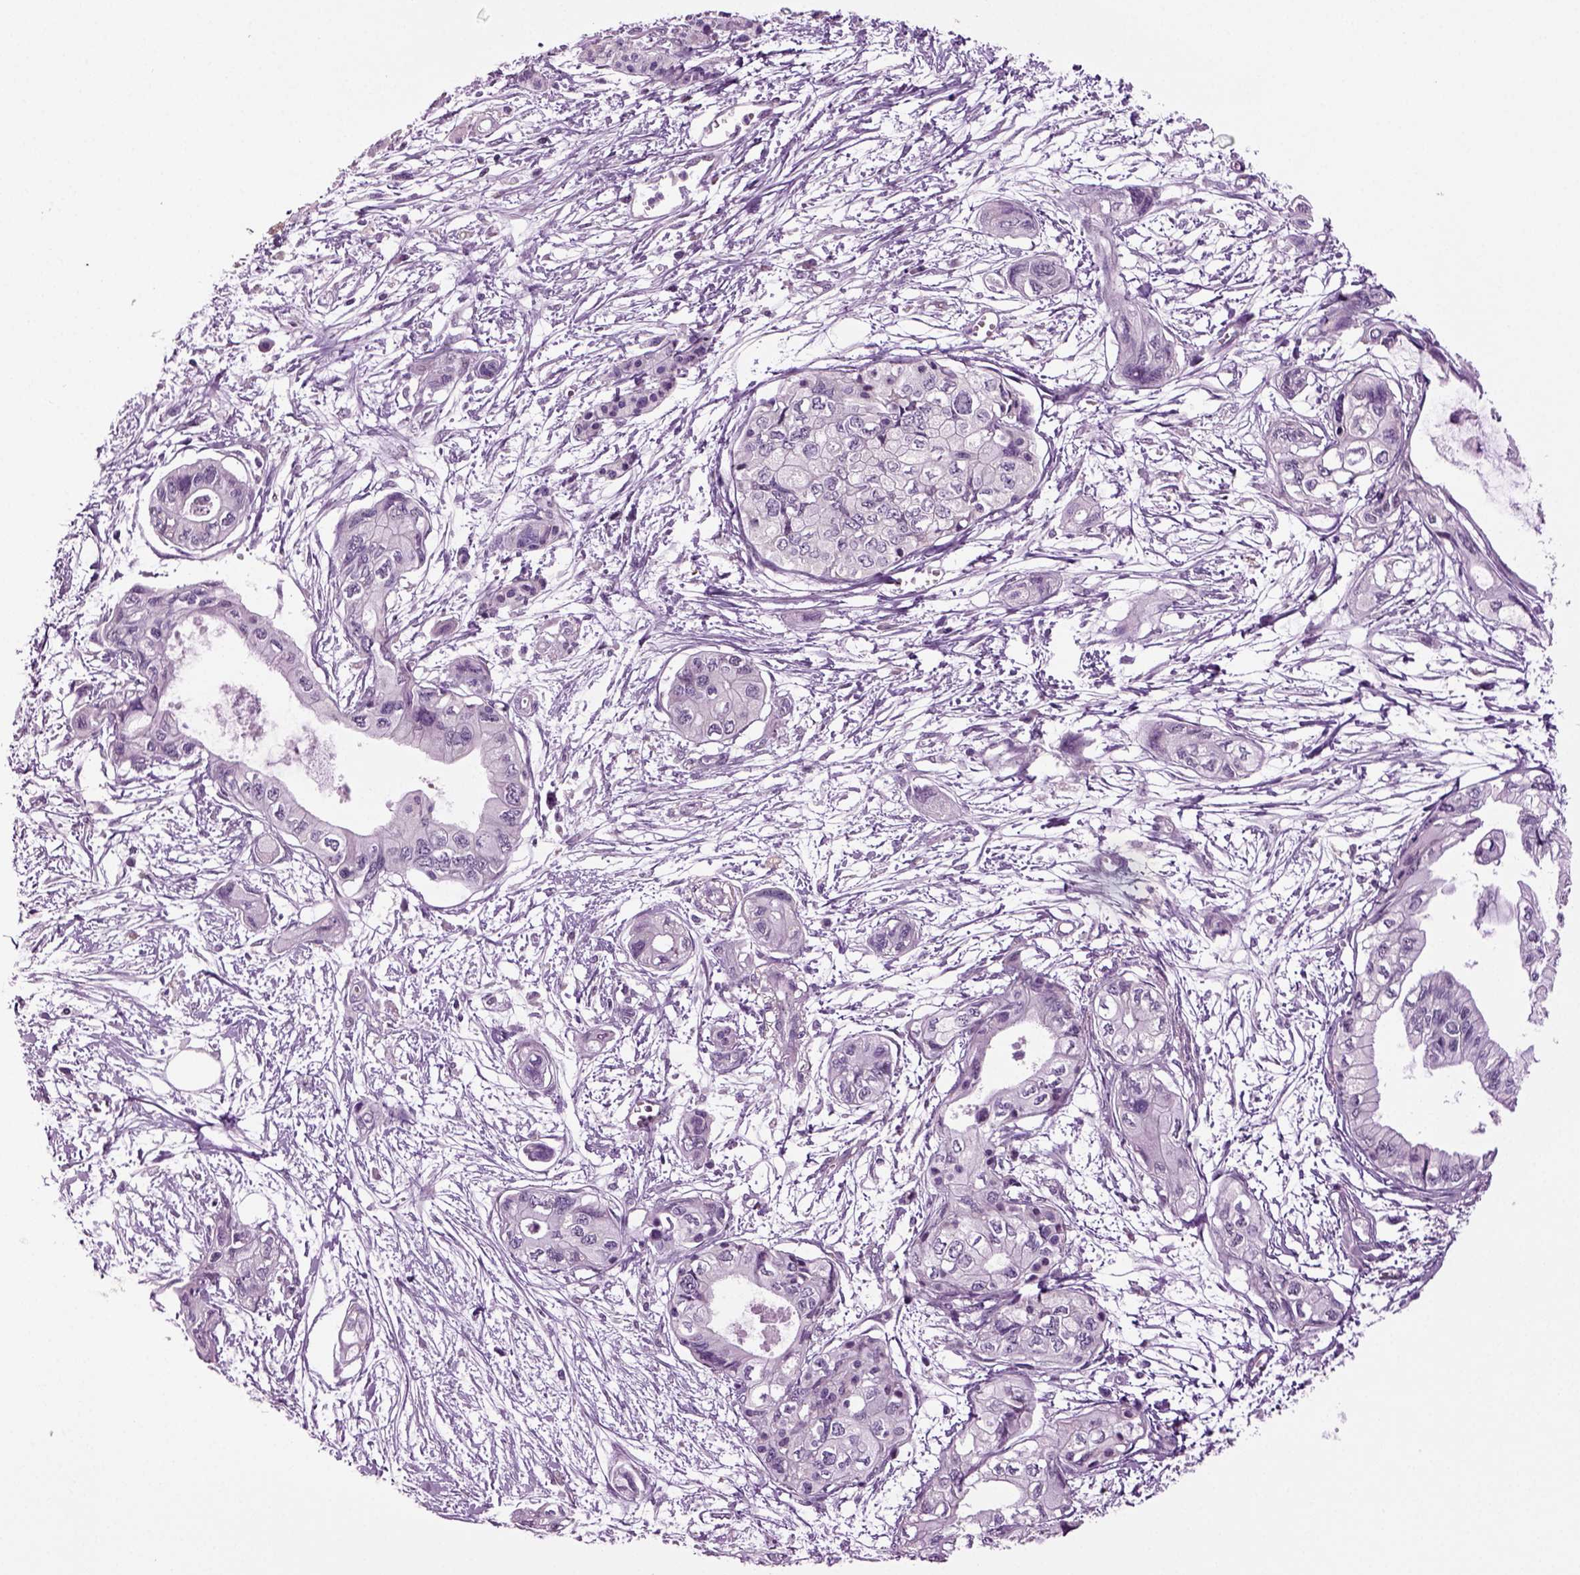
{"staining": {"intensity": "negative", "quantity": "none", "location": "none"}, "tissue": "pancreatic cancer", "cell_type": "Tumor cells", "image_type": "cancer", "snomed": [{"axis": "morphology", "description": "Adenocarcinoma, NOS"}, {"axis": "topography", "description": "Pancreas"}], "caption": "This is an IHC image of human adenocarcinoma (pancreatic). There is no positivity in tumor cells.", "gene": "PLCH2", "patient": {"sex": "female", "age": 76}}